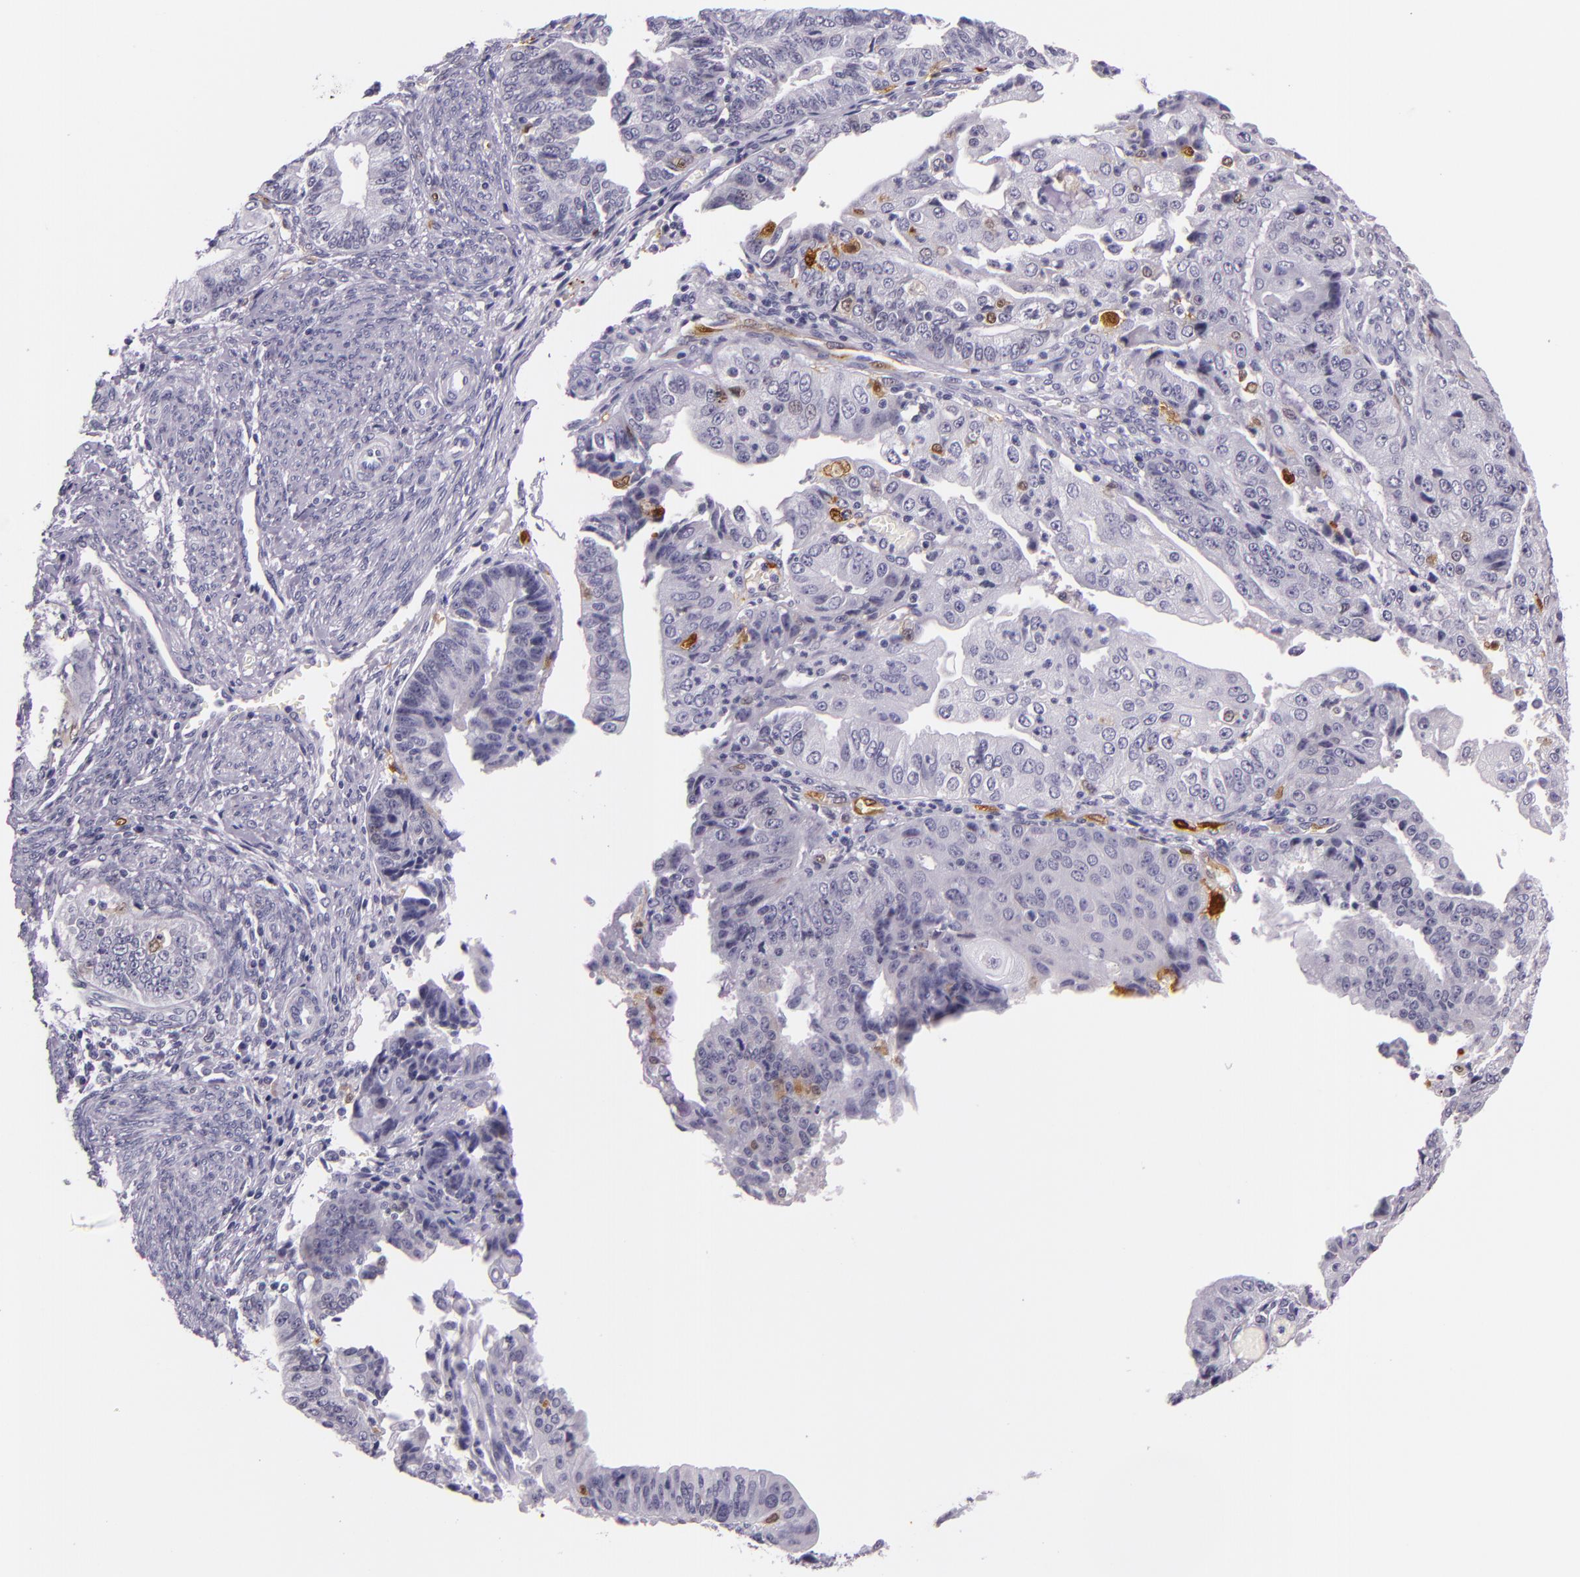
{"staining": {"intensity": "negative", "quantity": "none", "location": "none"}, "tissue": "endometrial cancer", "cell_type": "Tumor cells", "image_type": "cancer", "snomed": [{"axis": "morphology", "description": "Adenocarcinoma, NOS"}, {"axis": "topography", "description": "Endometrium"}], "caption": "Immunohistochemistry (IHC) micrograph of neoplastic tissue: human endometrial cancer (adenocarcinoma) stained with DAB displays no significant protein staining in tumor cells. Nuclei are stained in blue.", "gene": "MT1A", "patient": {"sex": "female", "age": 56}}